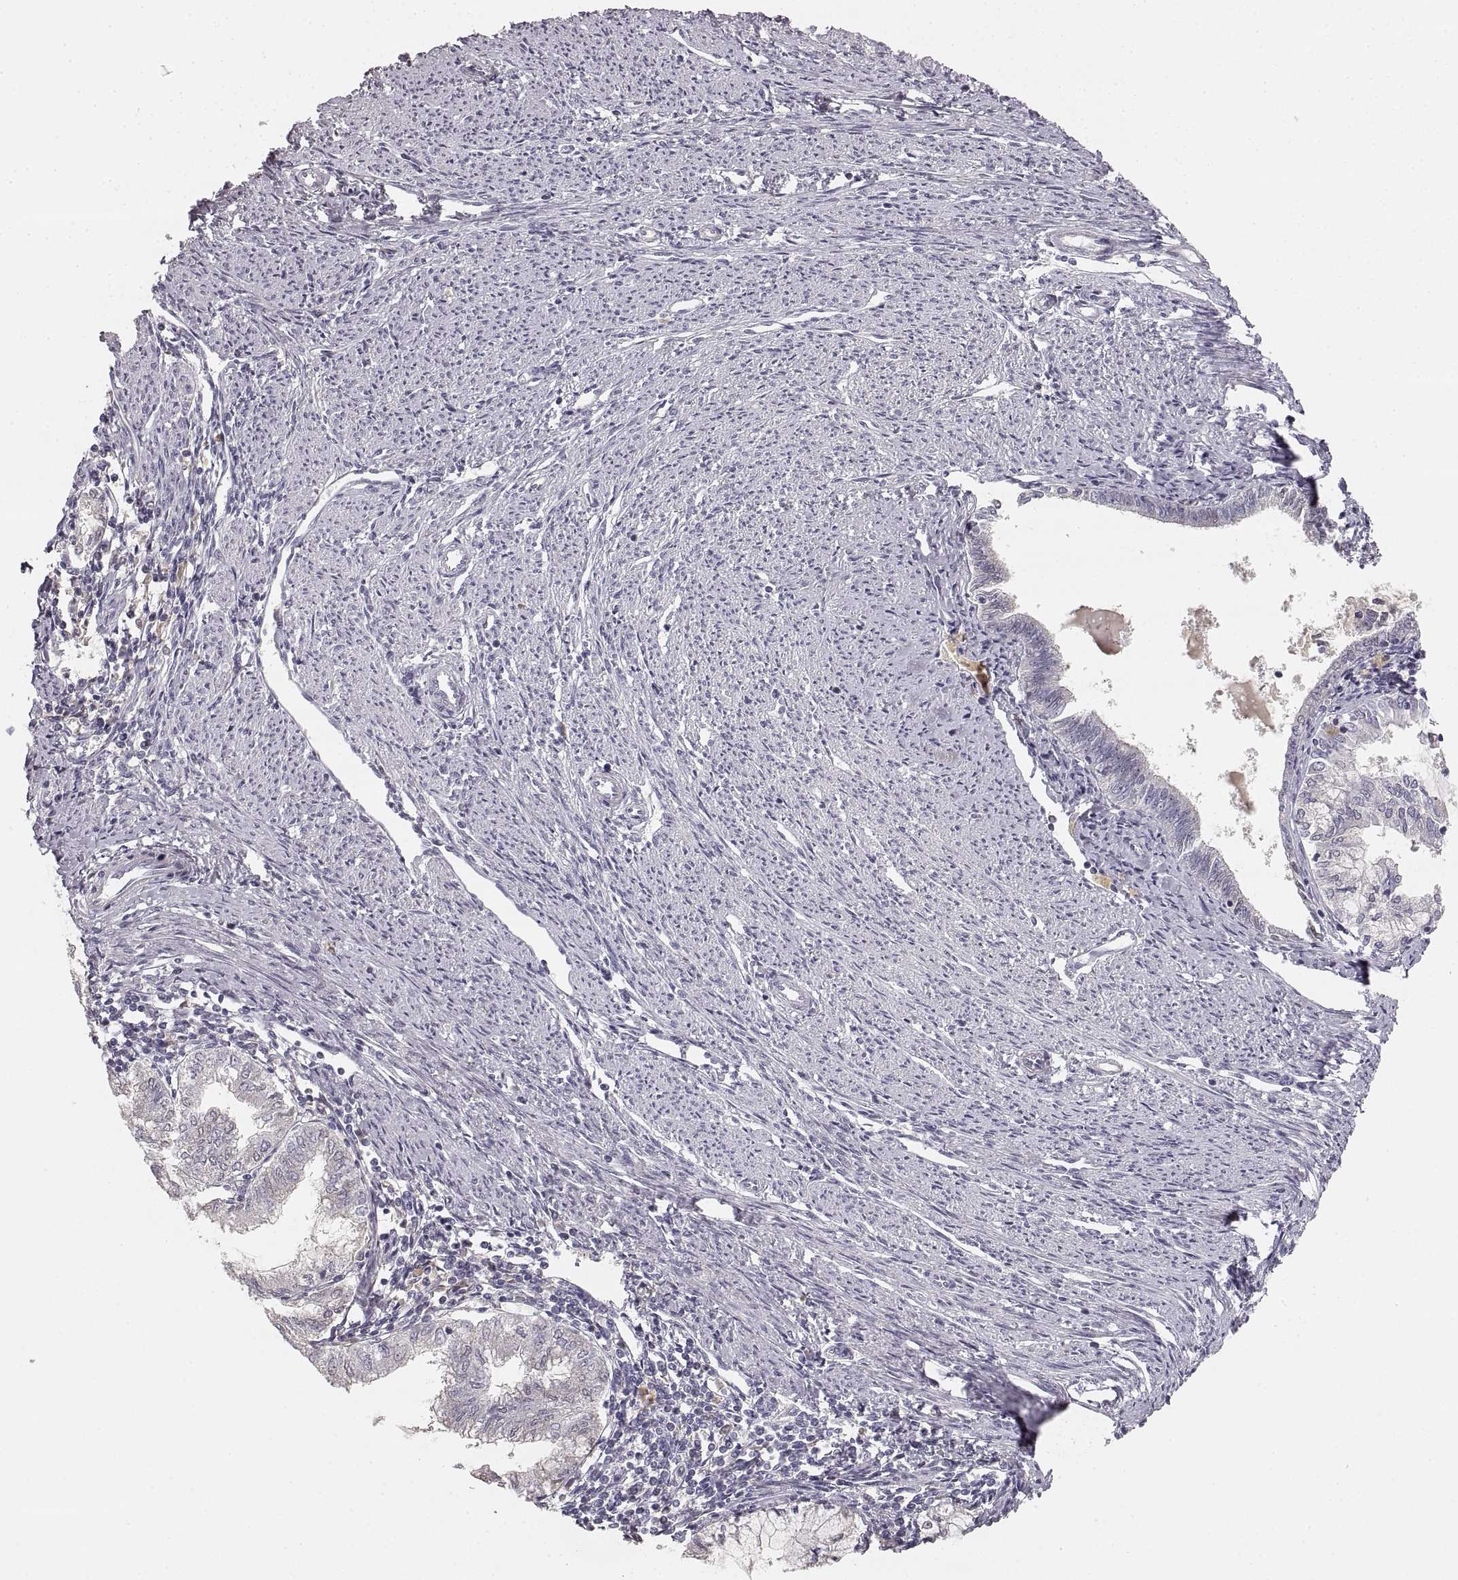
{"staining": {"intensity": "negative", "quantity": "none", "location": "none"}, "tissue": "endometrial cancer", "cell_type": "Tumor cells", "image_type": "cancer", "snomed": [{"axis": "morphology", "description": "Adenocarcinoma, NOS"}, {"axis": "topography", "description": "Endometrium"}], "caption": "DAB immunohistochemical staining of endometrial cancer displays no significant expression in tumor cells. (Stains: DAB immunohistochemistry (IHC) with hematoxylin counter stain, Microscopy: brightfield microscopy at high magnification).", "gene": "RUNDC3A", "patient": {"sex": "female", "age": 79}}